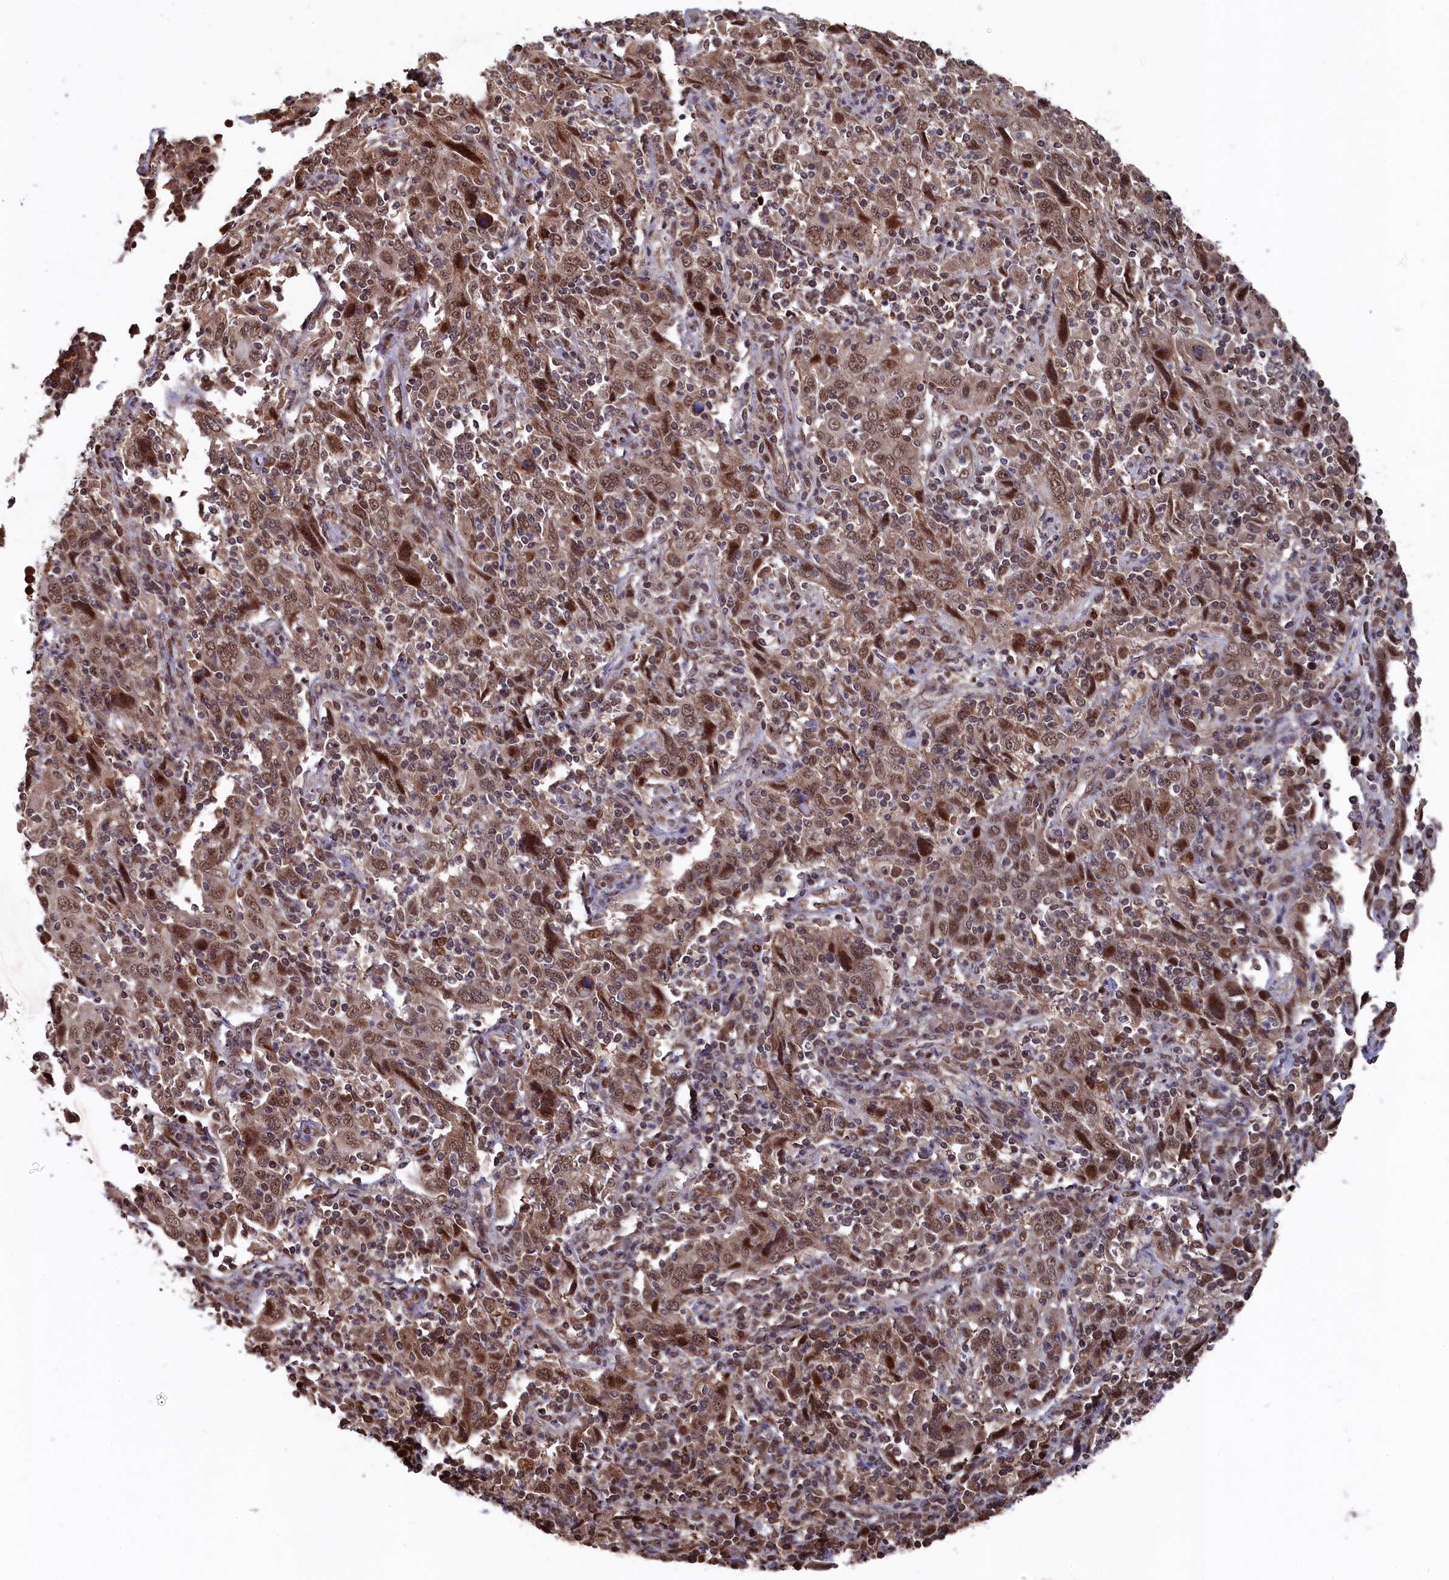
{"staining": {"intensity": "moderate", "quantity": ">75%", "location": "cytoplasmic/membranous,nuclear"}, "tissue": "cervical cancer", "cell_type": "Tumor cells", "image_type": "cancer", "snomed": [{"axis": "morphology", "description": "Squamous cell carcinoma, NOS"}, {"axis": "topography", "description": "Cervix"}], "caption": "Moderate cytoplasmic/membranous and nuclear protein staining is seen in about >75% of tumor cells in cervical cancer (squamous cell carcinoma).", "gene": "CLPX", "patient": {"sex": "female", "age": 46}}